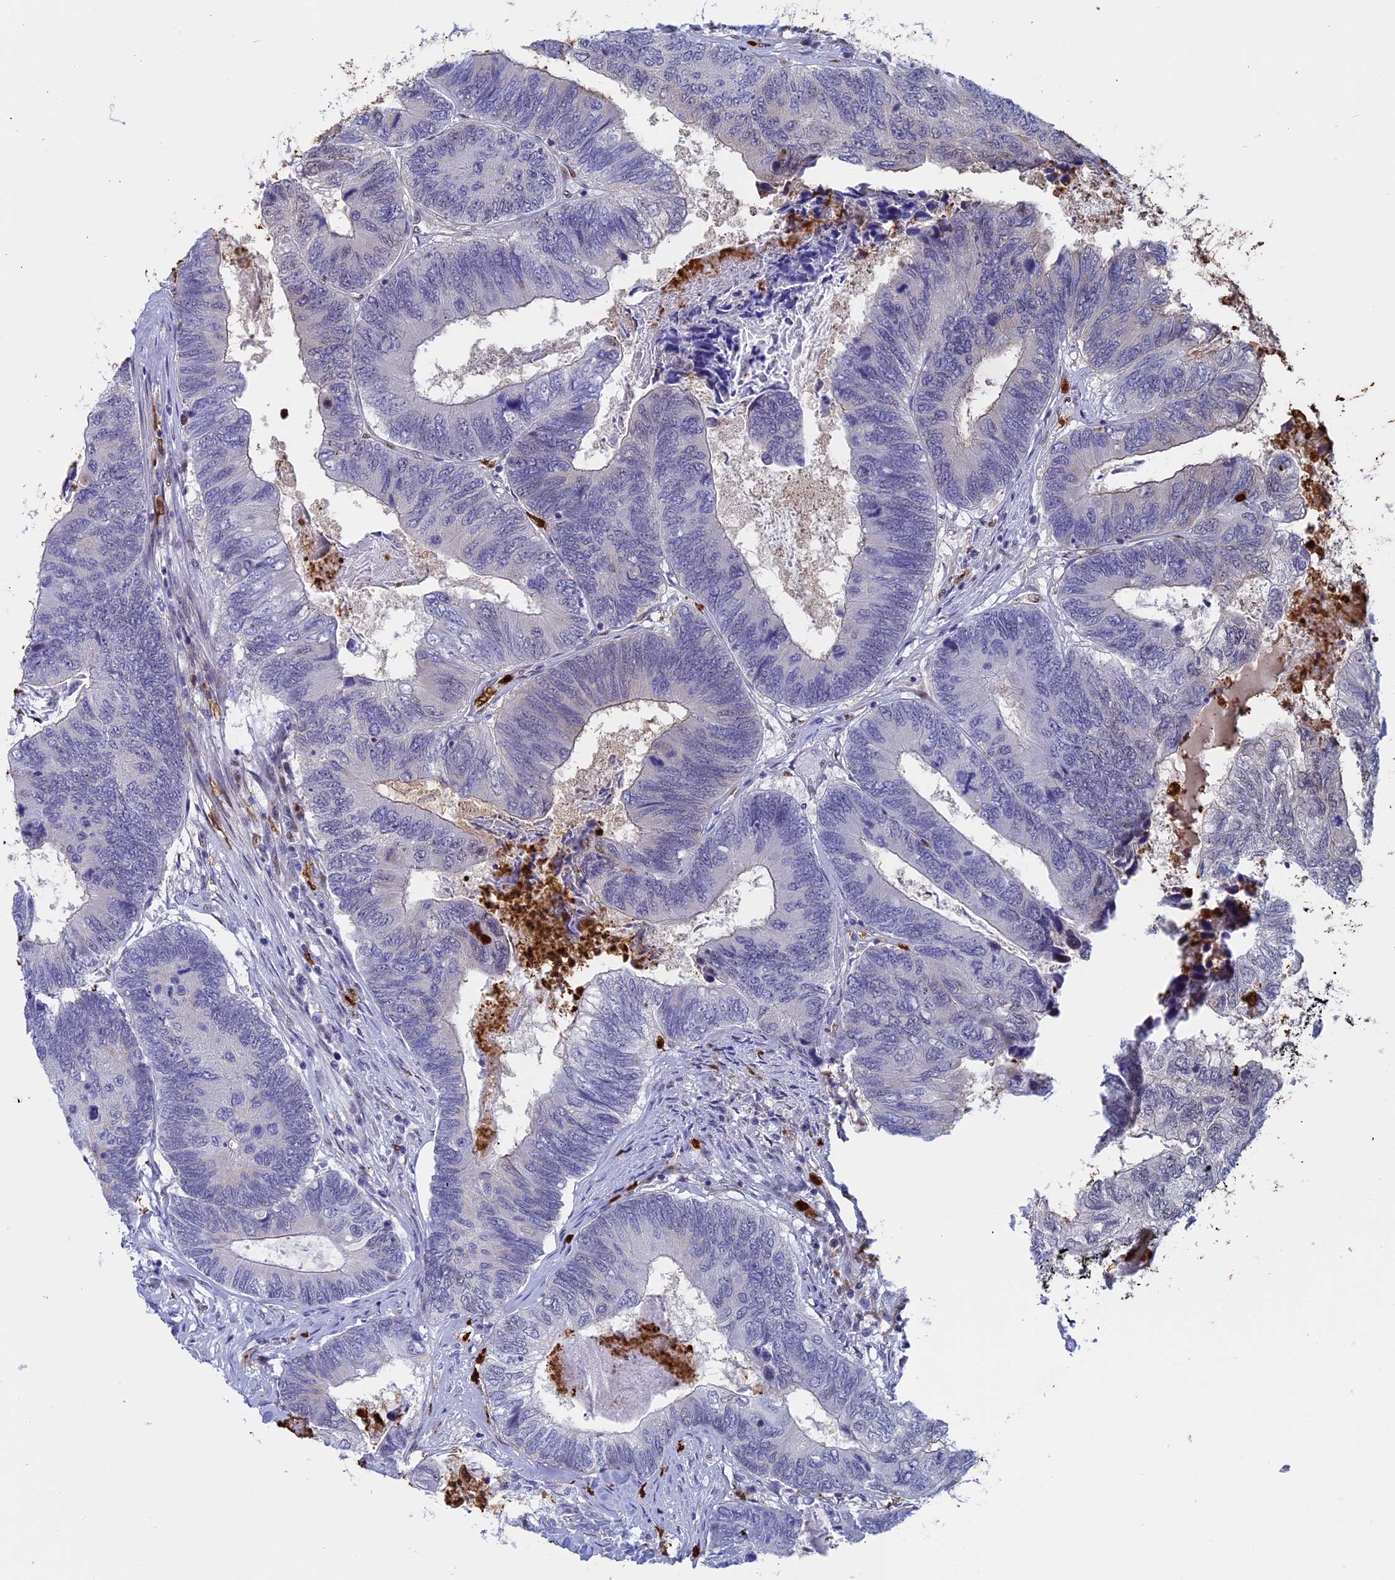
{"staining": {"intensity": "negative", "quantity": "none", "location": "none"}, "tissue": "colorectal cancer", "cell_type": "Tumor cells", "image_type": "cancer", "snomed": [{"axis": "morphology", "description": "Adenocarcinoma, NOS"}, {"axis": "topography", "description": "Colon"}], "caption": "Tumor cells show no significant protein positivity in colorectal adenocarcinoma.", "gene": "SLC26A1", "patient": {"sex": "female", "age": 67}}